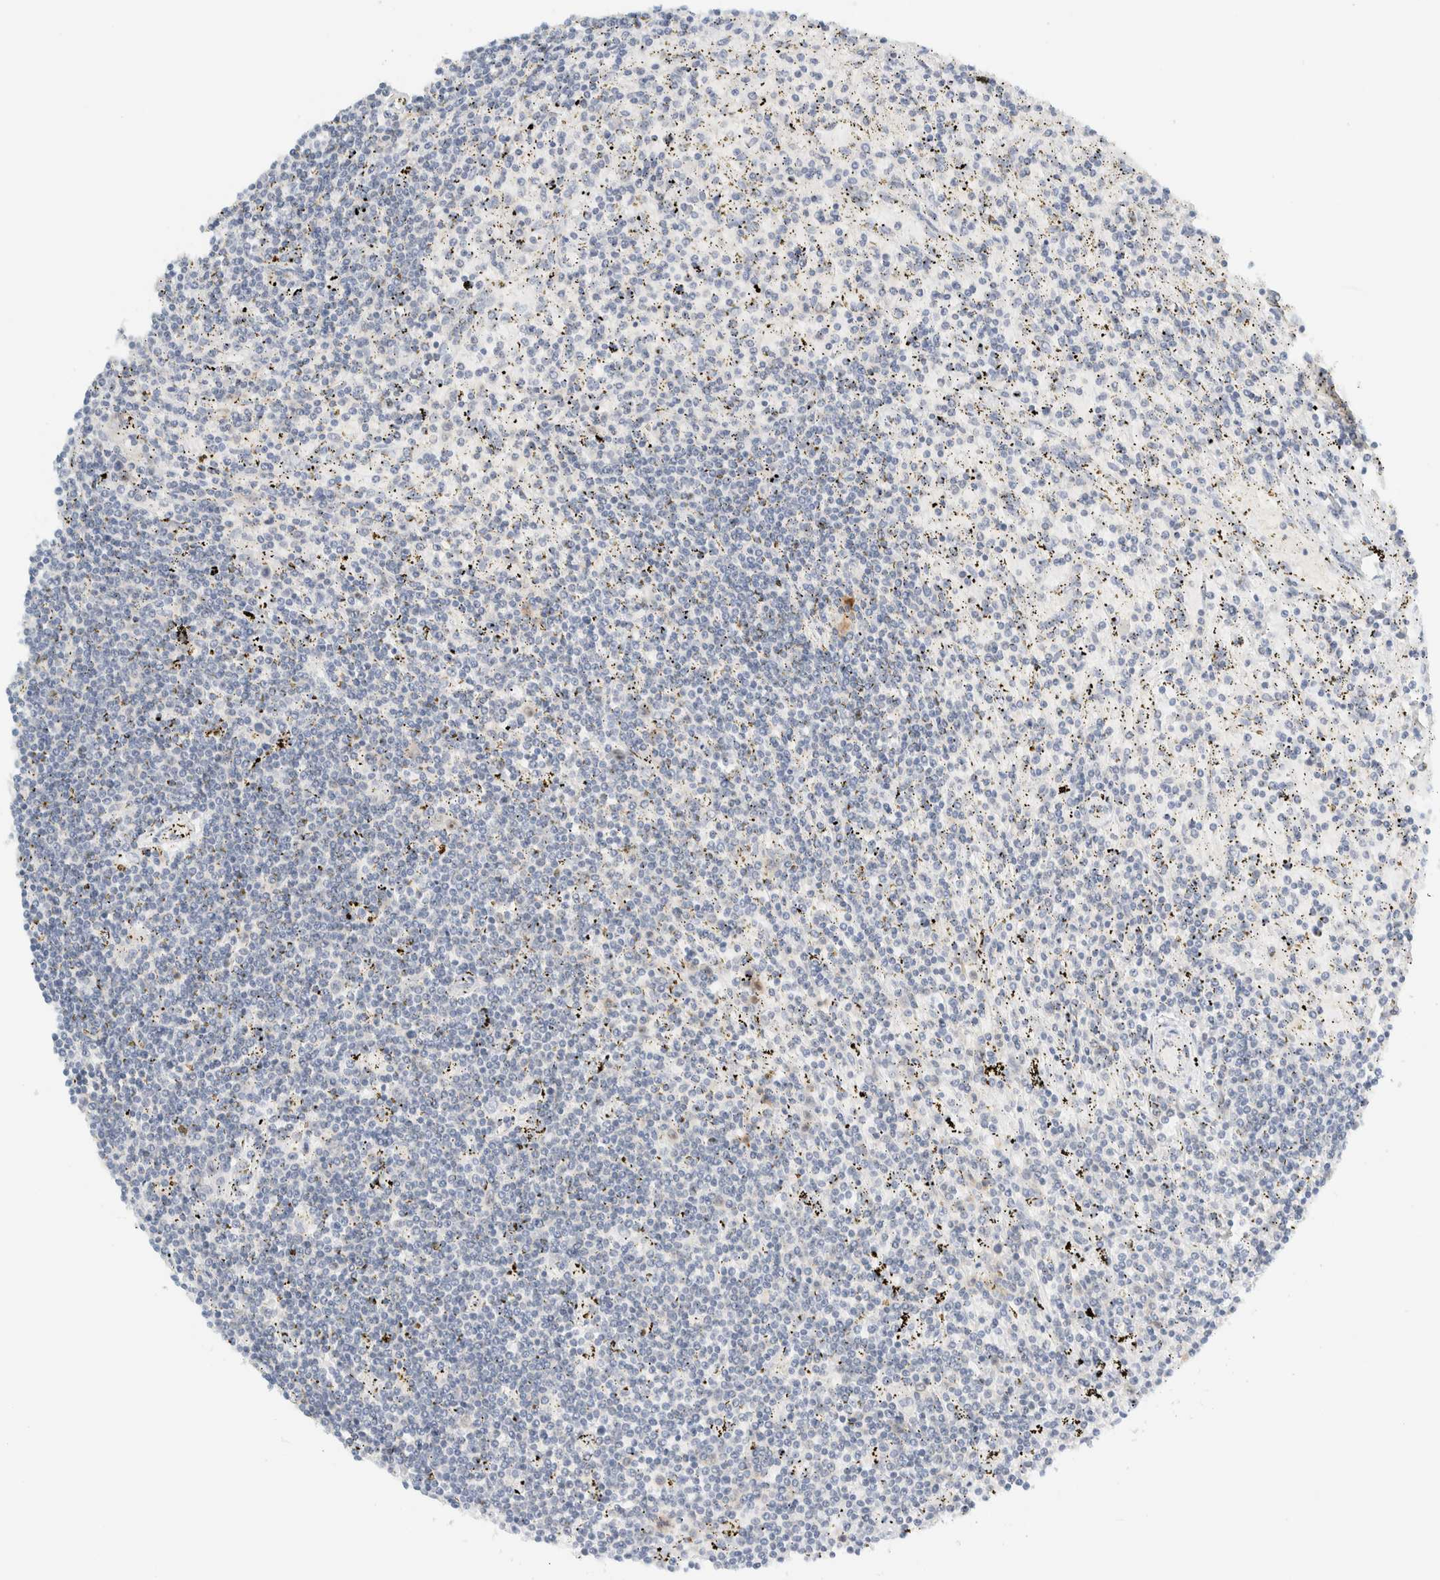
{"staining": {"intensity": "negative", "quantity": "none", "location": "none"}, "tissue": "lymphoma", "cell_type": "Tumor cells", "image_type": "cancer", "snomed": [{"axis": "morphology", "description": "Malignant lymphoma, non-Hodgkin's type, Low grade"}, {"axis": "topography", "description": "Spleen"}], "caption": "An immunohistochemistry (IHC) photomicrograph of low-grade malignant lymphoma, non-Hodgkin's type is shown. There is no staining in tumor cells of low-grade malignant lymphoma, non-Hodgkin's type.", "gene": "NDE1", "patient": {"sex": "male", "age": 76}}